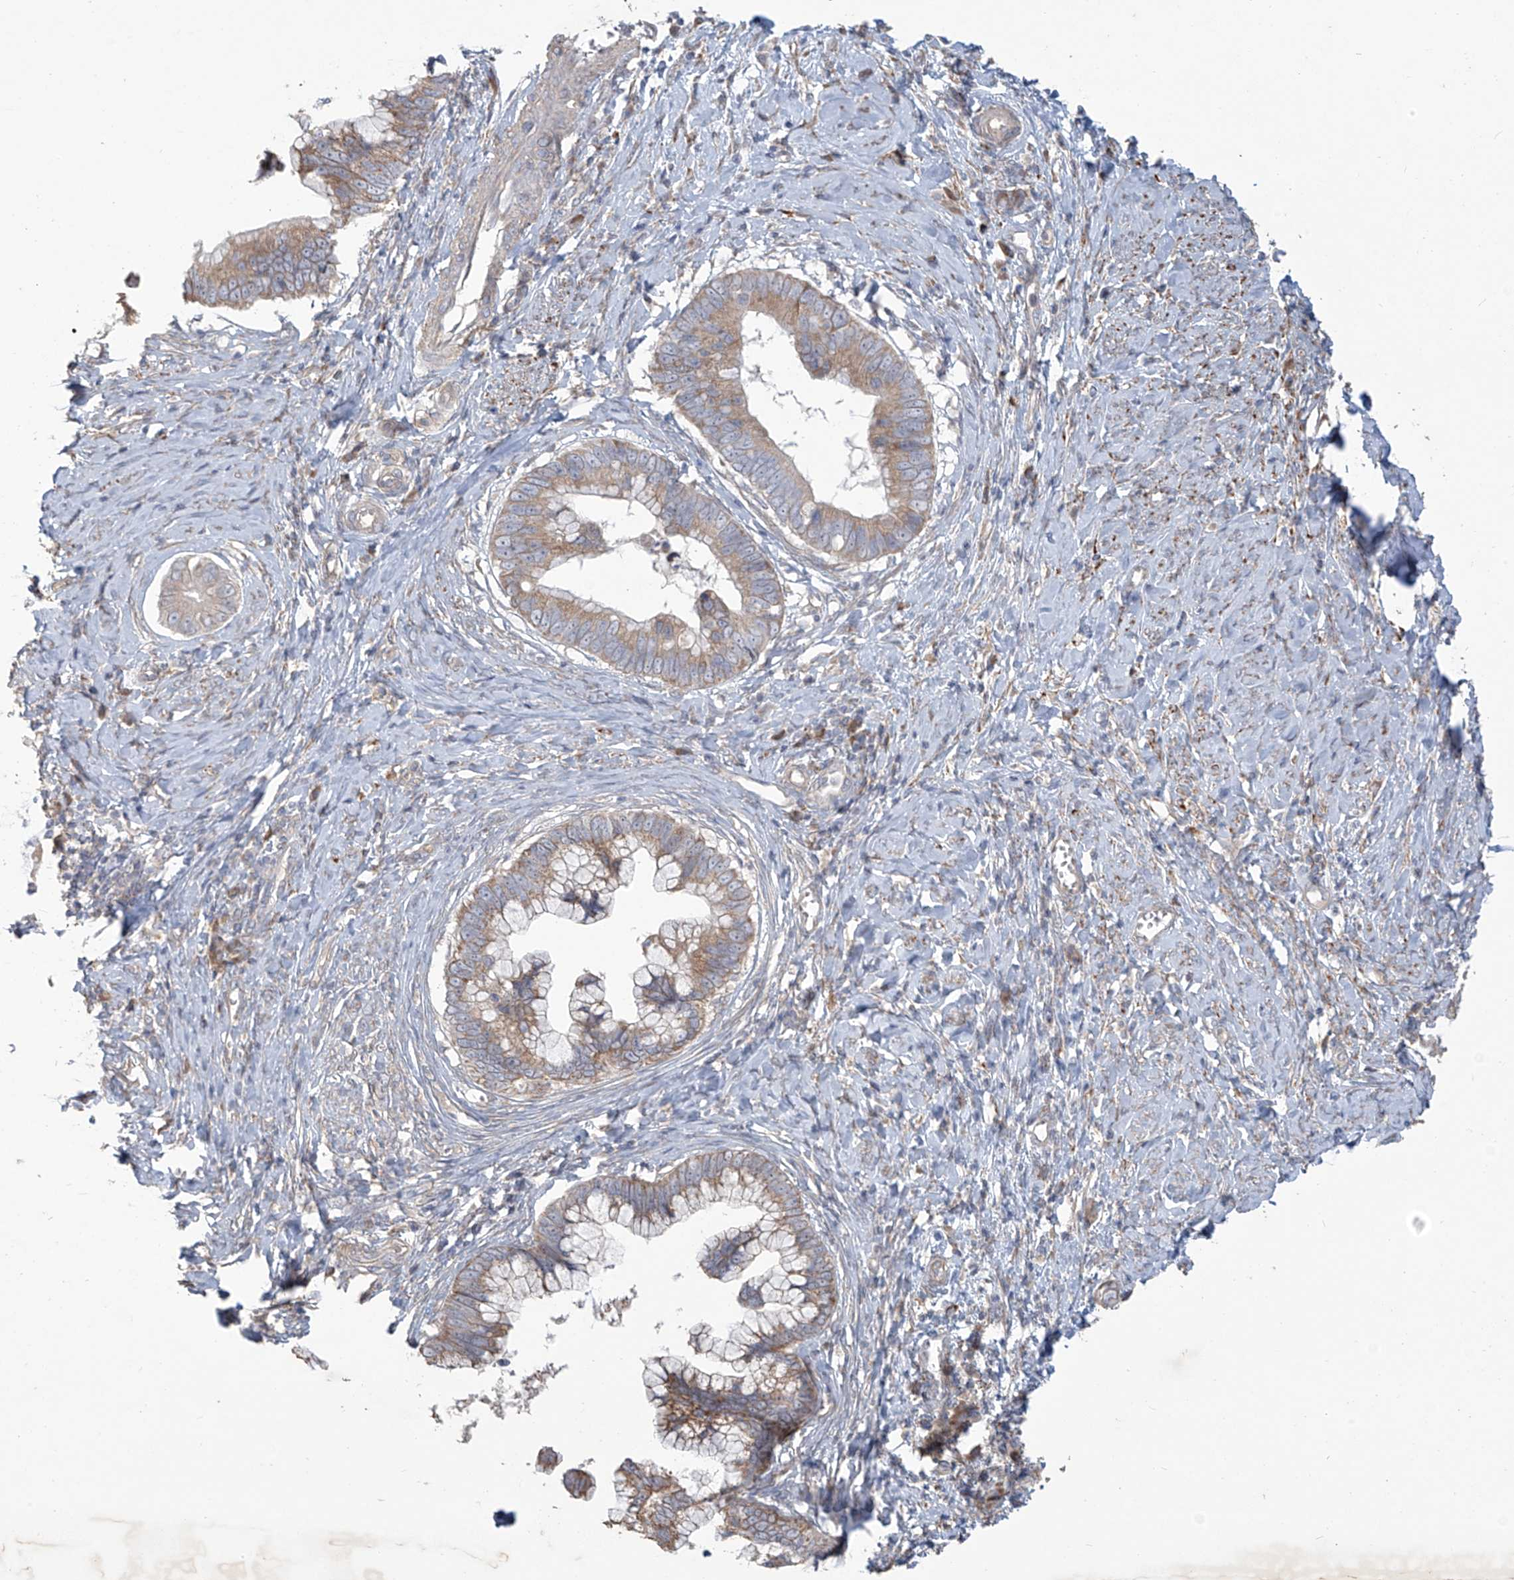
{"staining": {"intensity": "moderate", "quantity": ">75%", "location": "cytoplasmic/membranous"}, "tissue": "cervical cancer", "cell_type": "Tumor cells", "image_type": "cancer", "snomed": [{"axis": "morphology", "description": "Adenocarcinoma, NOS"}, {"axis": "topography", "description": "Cervix"}], "caption": "Protein staining of cervical cancer tissue displays moderate cytoplasmic/membranous staining in approximately >75% of tumor cells. (brown staining indicates protein expression, while blue staining denotes nuclei).", "gene": "MAGIX", "patient": {"sex": "female", "age": 44}}